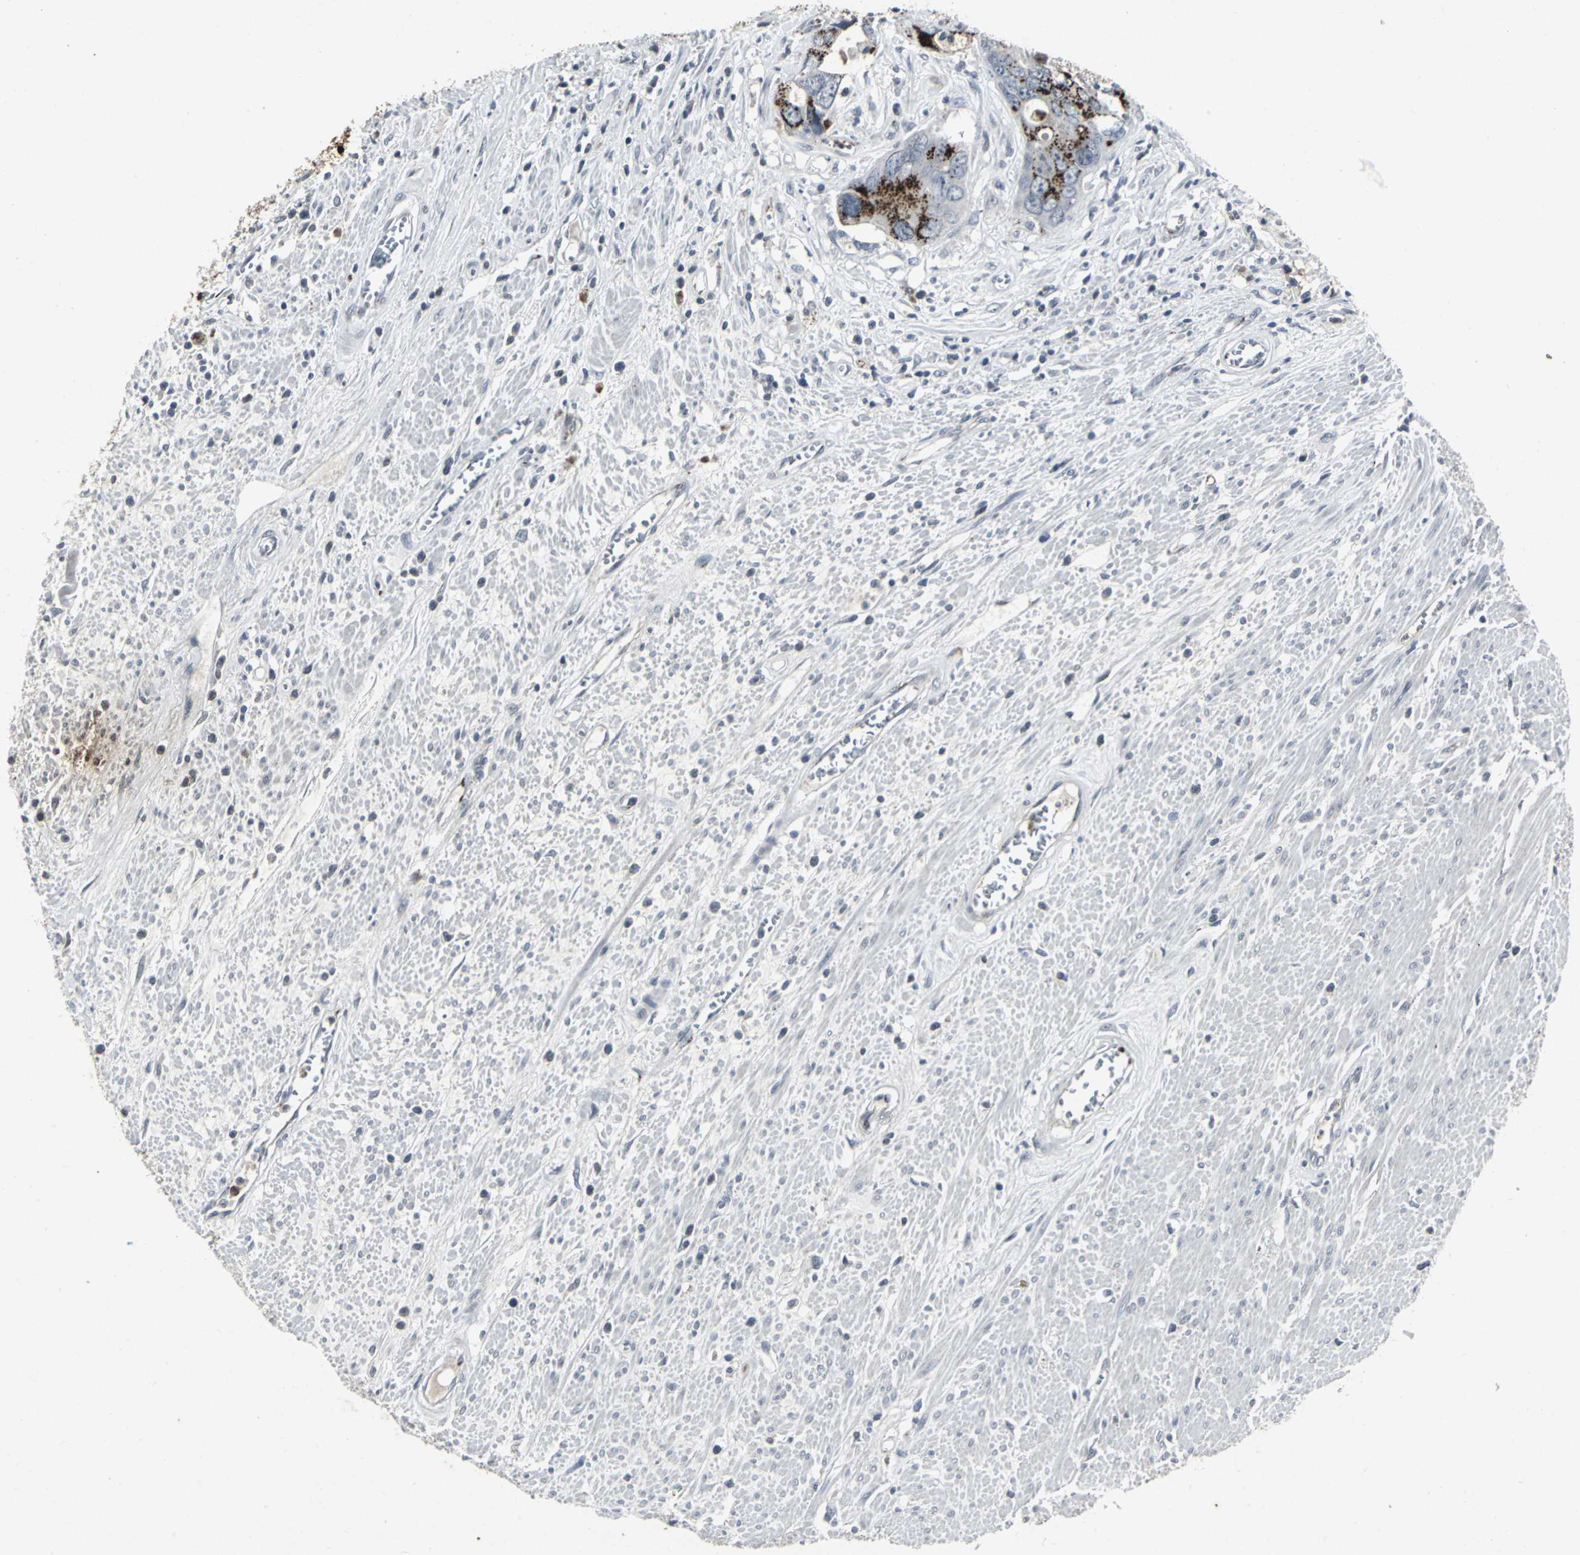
{"staining": {"intensity": "strong", "quantity": "25%-75%", "location": "cytoplasmic/membranous"}, "tissue": "colorectal cancer", "cell_type": "Tumor cells", "image_type": "cancer", "snomed": [{"axis": "morphology", "description": "Adenocarcinoma, NOS"}, {"axis": "topography", "description": "Rectum"}], "caption": "There is high levels of strong cytoplasmic/membranous expression in tumor cells of colorectal adenocarcinoma, as demonstrated by immunohistochemical staining (brown color).", "gene": "BMP4", "patient": {"sex": "male", "age": 70}}